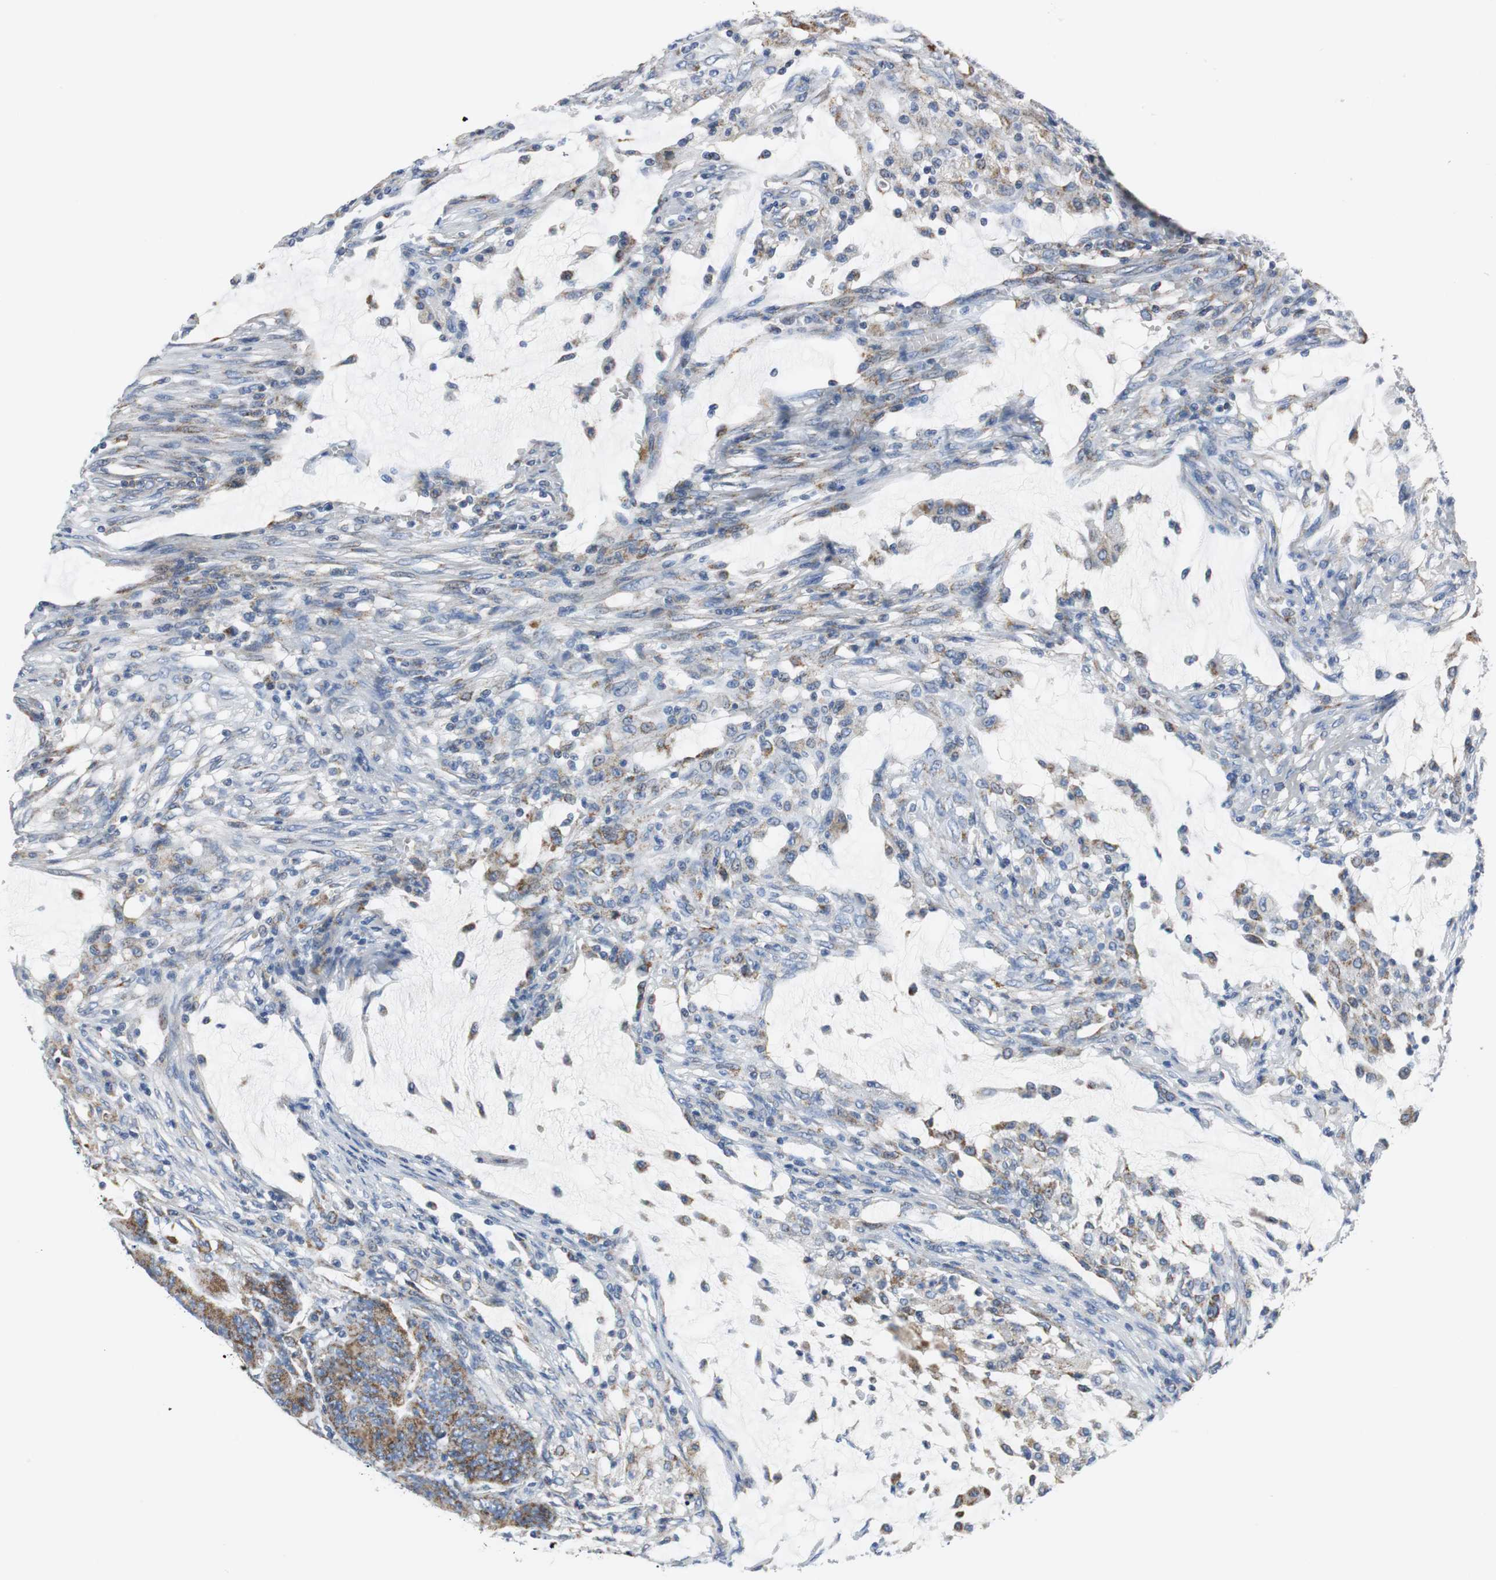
{"staining": {"intensity": "strong", "quantity": ">75%", "location": "cytoplasmic/membranous"}, "tissue": "colorectal cancer", "cell_type": "Tumor cells", "image_type": "cancer", "snomed": [{"axis": "morphology", "description": "Adenocarcinoma, NOS"}, {"axis": "topography", "description": "Colon"}], "caption": "Protein expression by immunohistochemistry (IHC) exhibits strong cytoplasmic/membranous positivity in approximately >75% of tumor cells in adenocarcinoma (colorectal).", "gene": "C1QTNF7", "patient": {"sex": "male", "age": 45}}